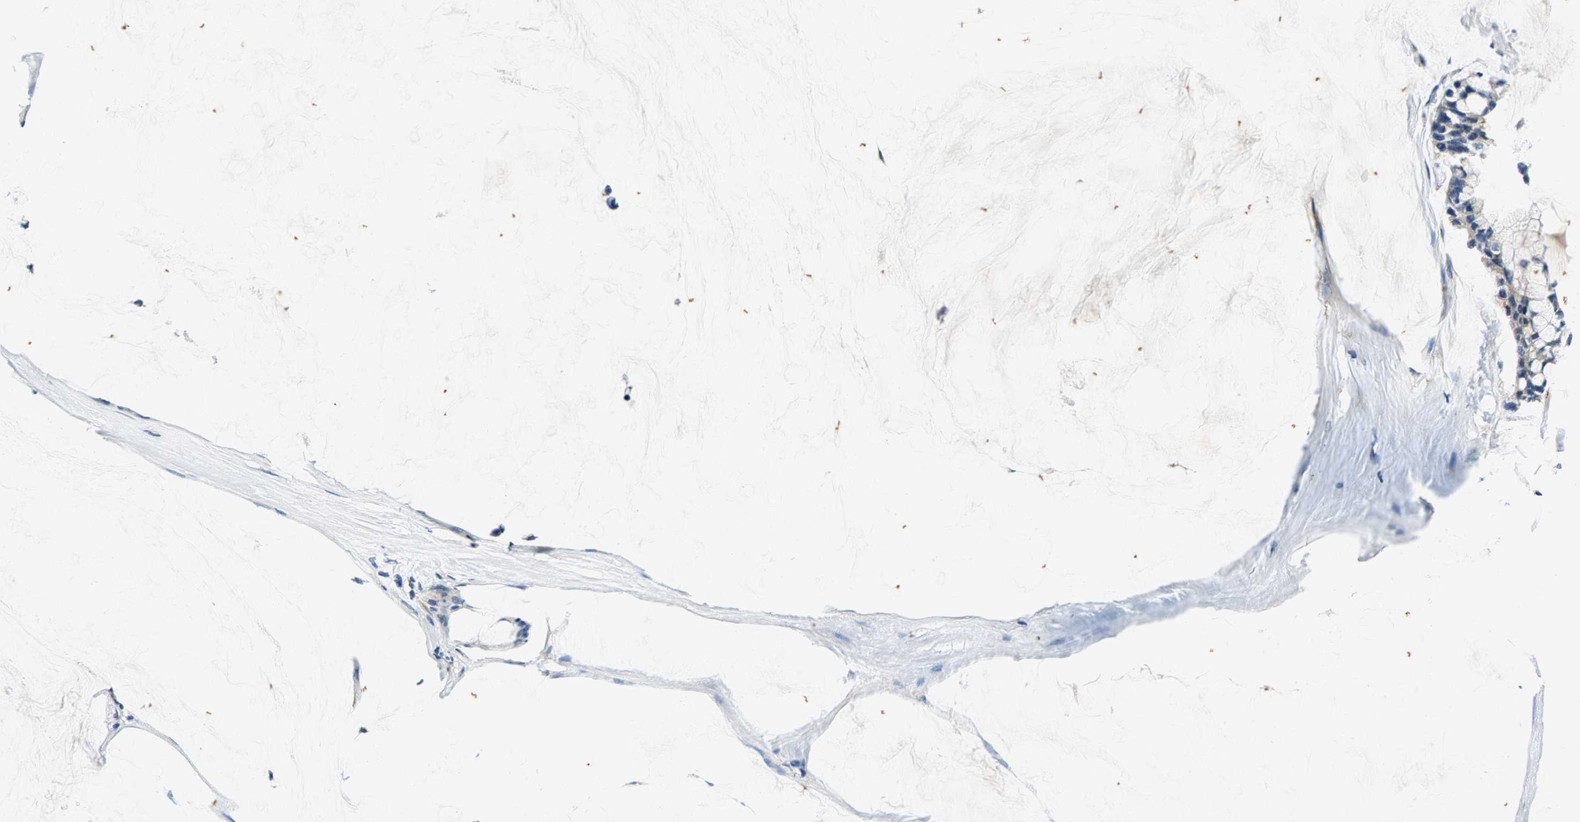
{"staining": {"intensity": "negative", "quantity": "none", "location": "none"}, "tissue": "ovarian cancer", "cell_type": "Tumor cells", "image_type": "cancer", "snomed": [{"axis": "morphology", "description": "Cystadenocarcinoma, mucinous, NOS"}, {"axis": "topography", "description": "Ovary"}], "caption": "Immunohistochemistry (IHC) micrograph of neoplastic tissue: human ovarian cancer stained with DAB shows no significant protein positivity in tumor cells. The staining was performed using DAB (3,3'-diaminobenzidine) to visualize the protein expression in brown, while the nuclei were stained in blue with hematoxylin (Magnification: 20x).", "gene": "PI4KB", "patient": {"sex": "female", "age": 39}}